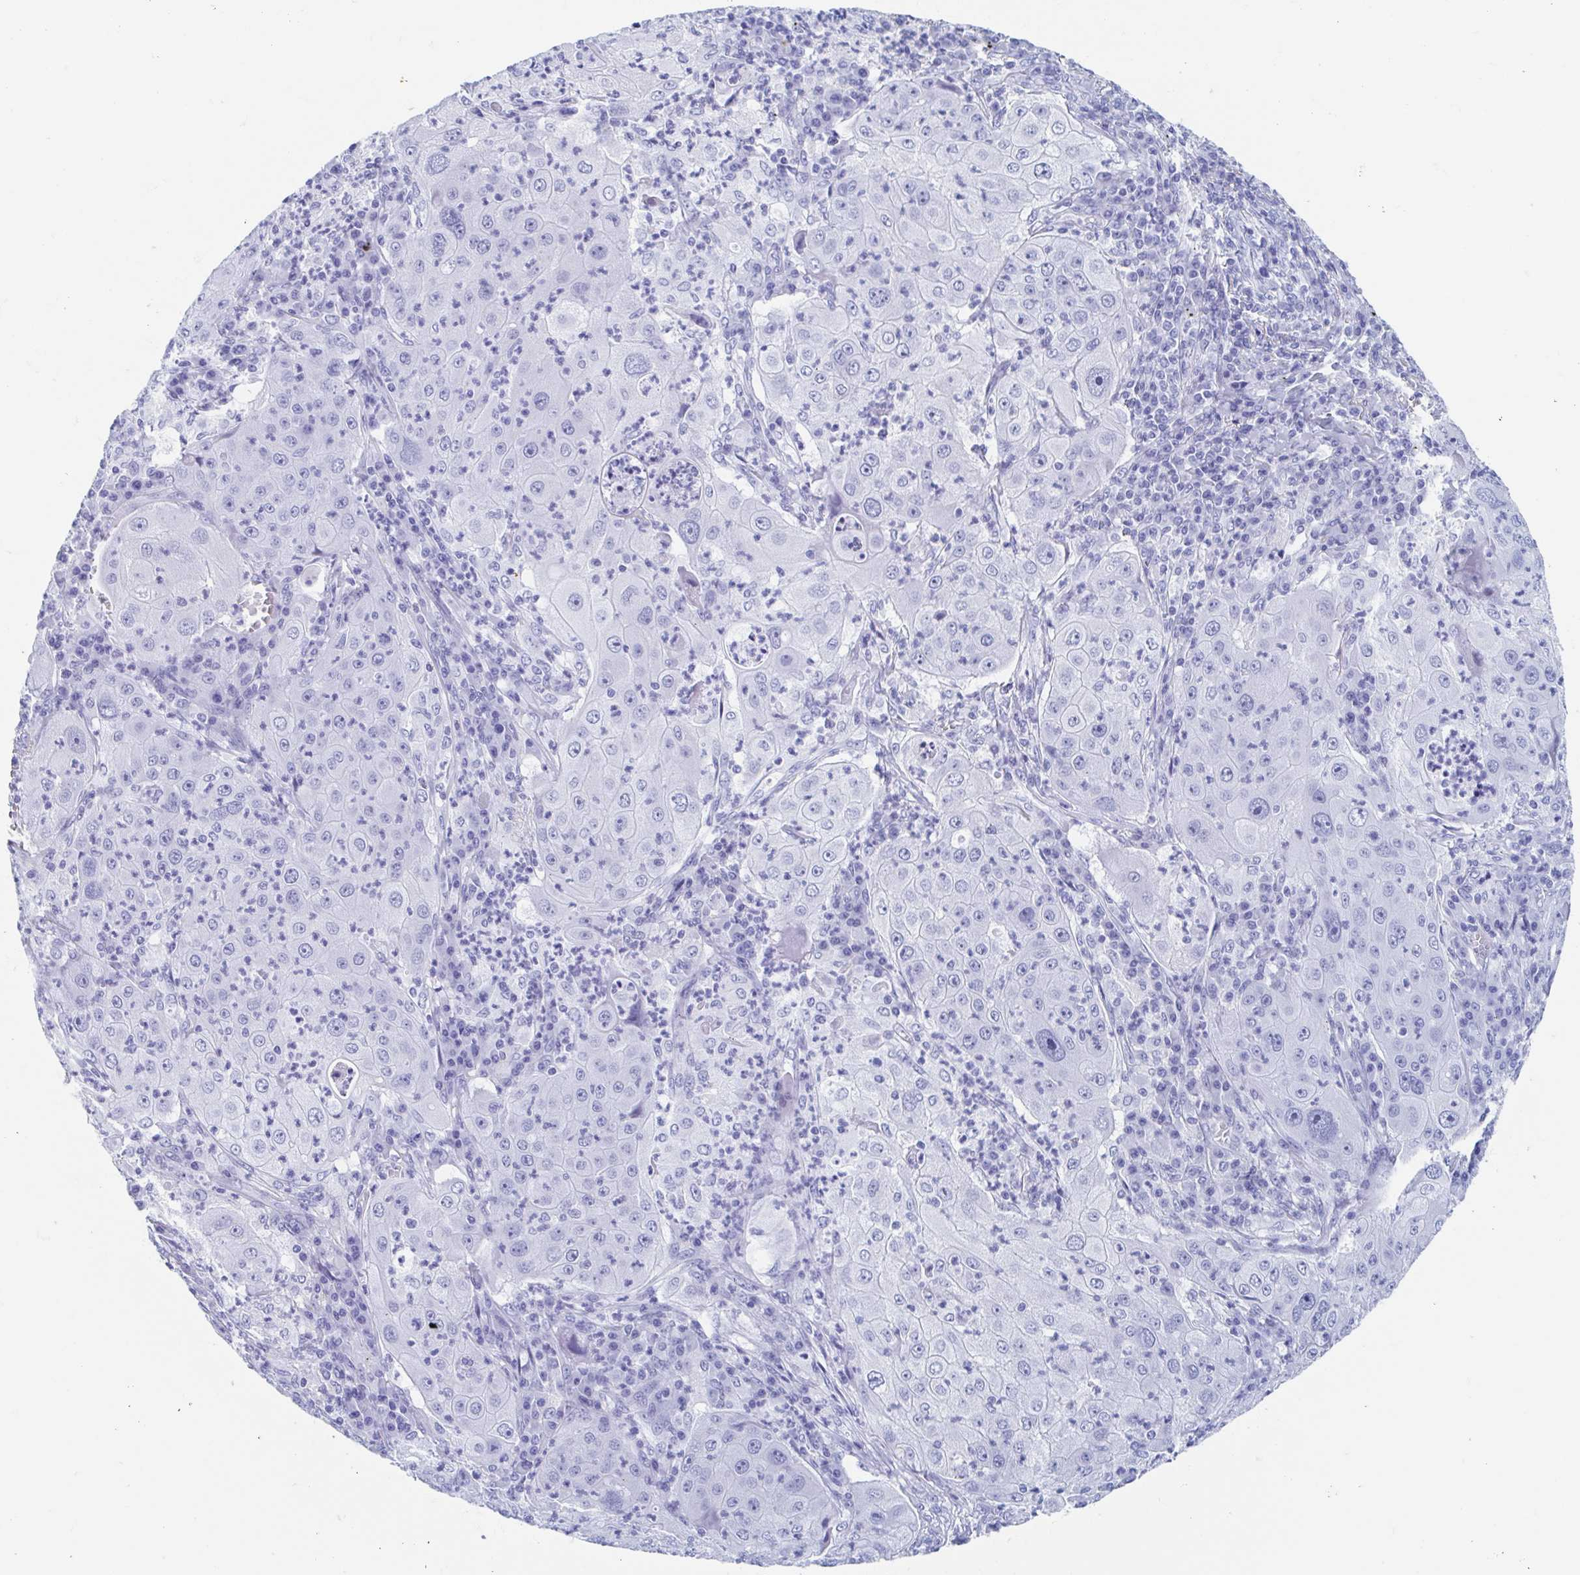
{"staining": {"intensity": "negative", "quantity": "none", "location": "none"}, "tissue": "lung cancer", "cell_type": "Tumor cells", "image_type": "cancer", "snomed": [{"axis": "morphology", "description": "Squamous cell carcinoma, NOS"}, {"axis": "topography", "description": "Lung"}], "caption": "Histopathology image shows no protein expression in tumor cells of lung squamous cell carcinoma tissue.", "gene": "HDGFL1", "patient": {"sex": "female", "age": 59}}